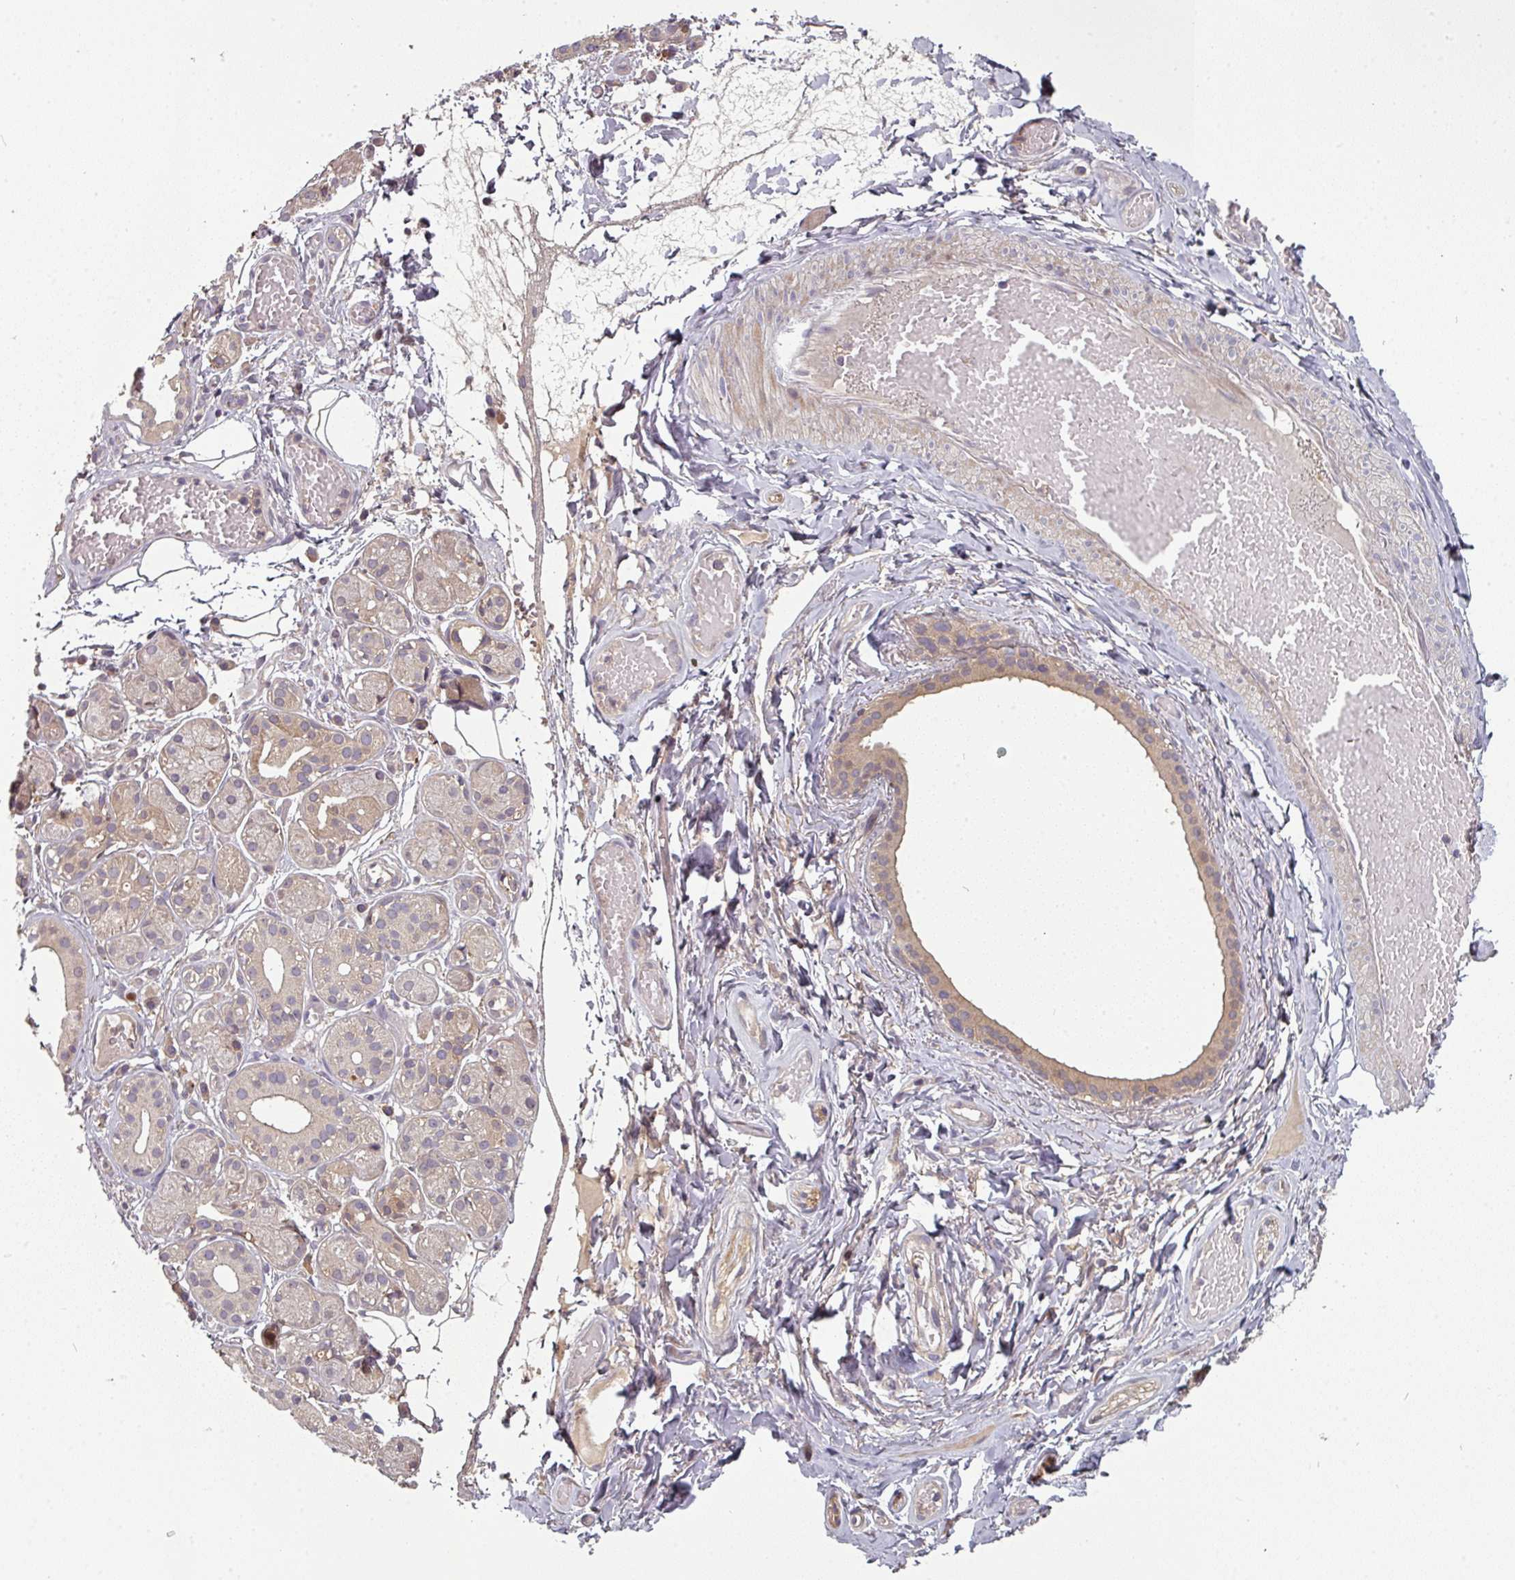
{"staining": {"intensity": "weak", "quantity": ">75%", "location": "cytoplasmic/membranous"}, "tissue": "salivary gland", "cell_type": "Glandular cells", "image_type": "normal", "snomed": [{"axis": "morphology", "description": "Normal tissue, NOS"}, {"axis": "topography", "description": "Salivary gland"}], "caption": "Immunohistochemical staining of benign salivary gland shows >75% levels of weak cytoplasmic/membranous protein positivity in about >75% of glandular cells. The protein is shown in brown color, while the nuclei are stained blue.", "gene": "GSKIP", "patient": {"sex": "male", "age": 82}}